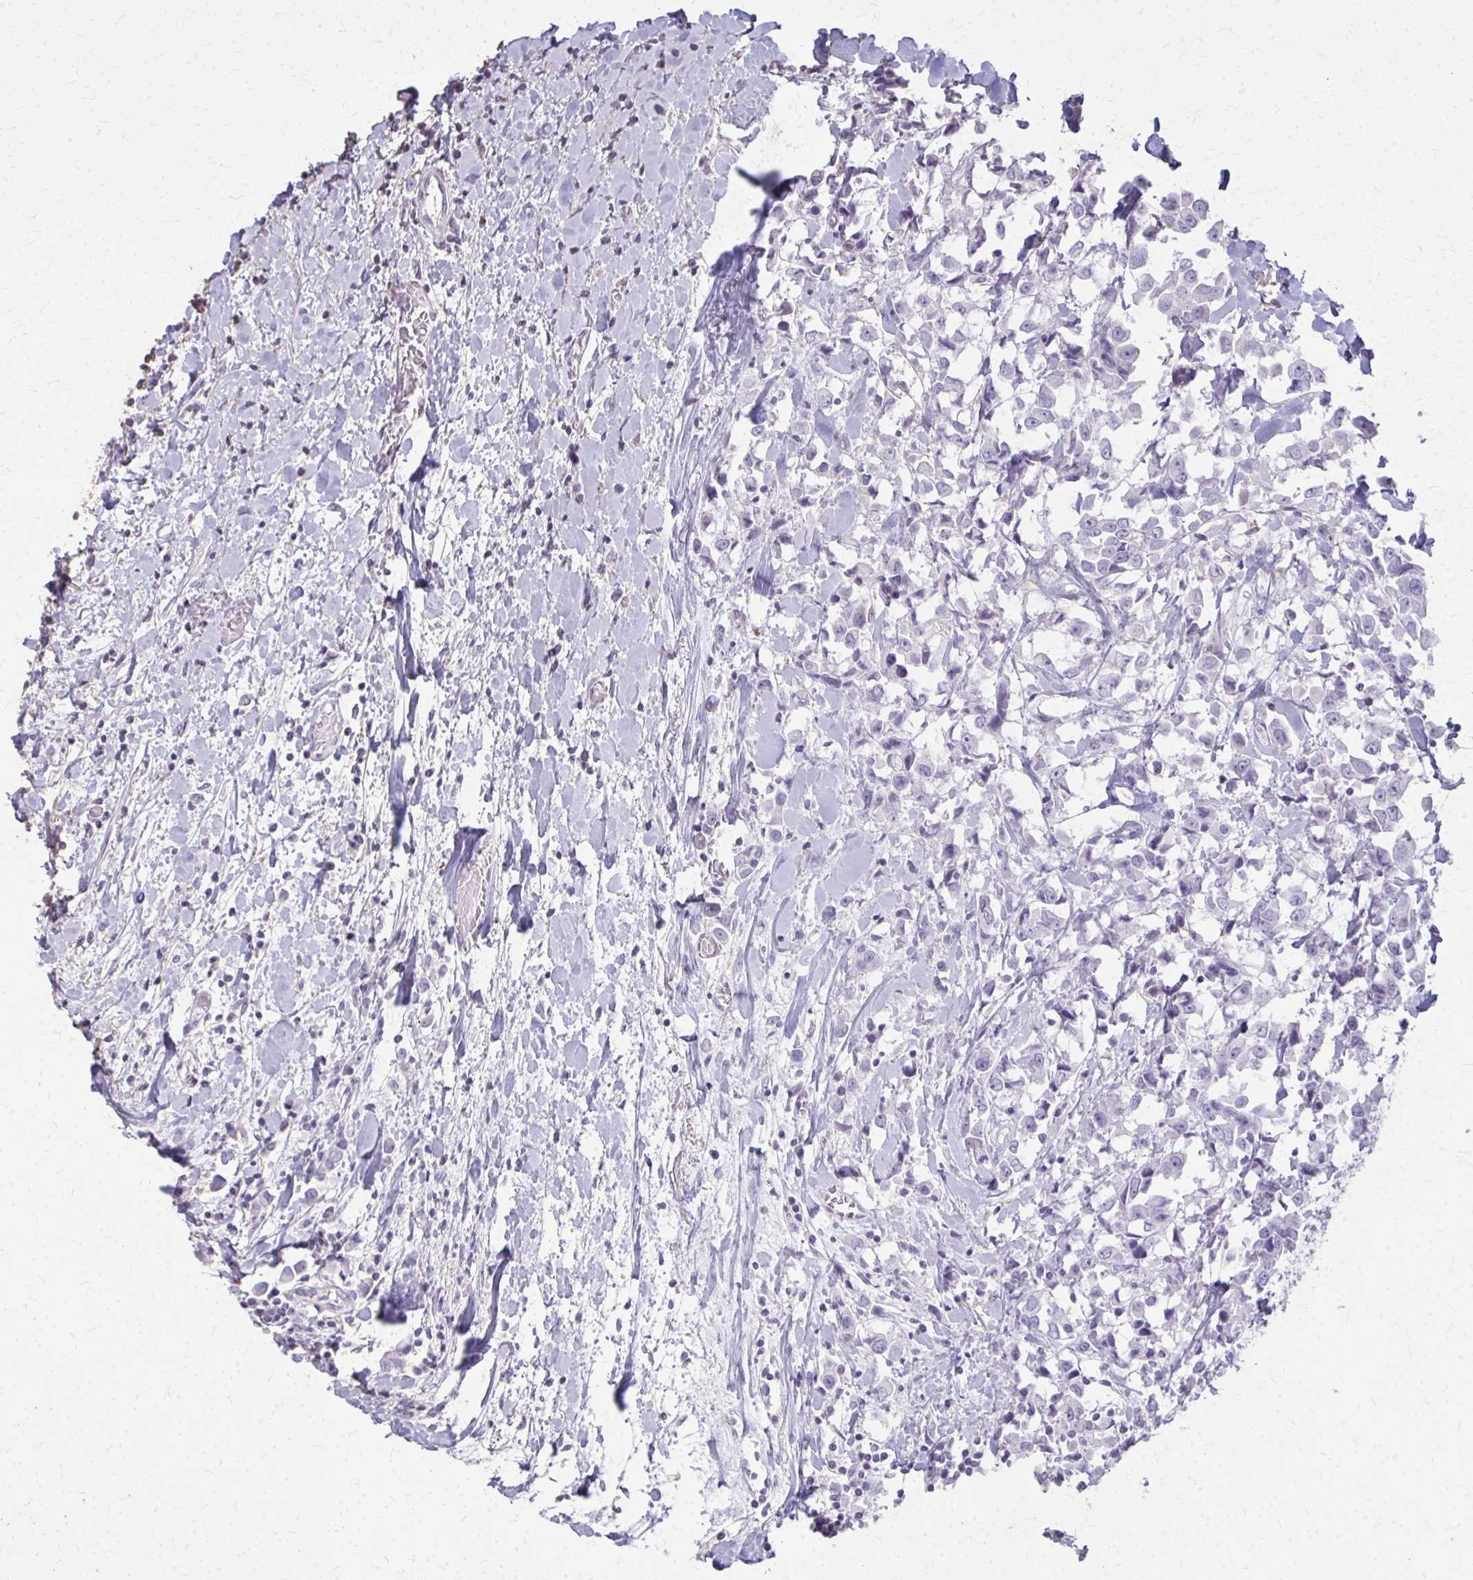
{"staining": {"intensity": "negative", "quantity": "none", "location": "none"}, "tissue": "breast cancer", "cell_type": "Tumor cells", "image_type": "cancer", "snomed": [{"axis": "morphology", "description": "Duct carcinoma"}, {"axis": "topography", "description": "Breast"}], "caption": "This is an immunohistochemistry (IHC) micrograph of human breast cancer. There is no positivity in tumor cells.", "gene": "TENM4", "patient": {"sex": "female", "age": 61}}